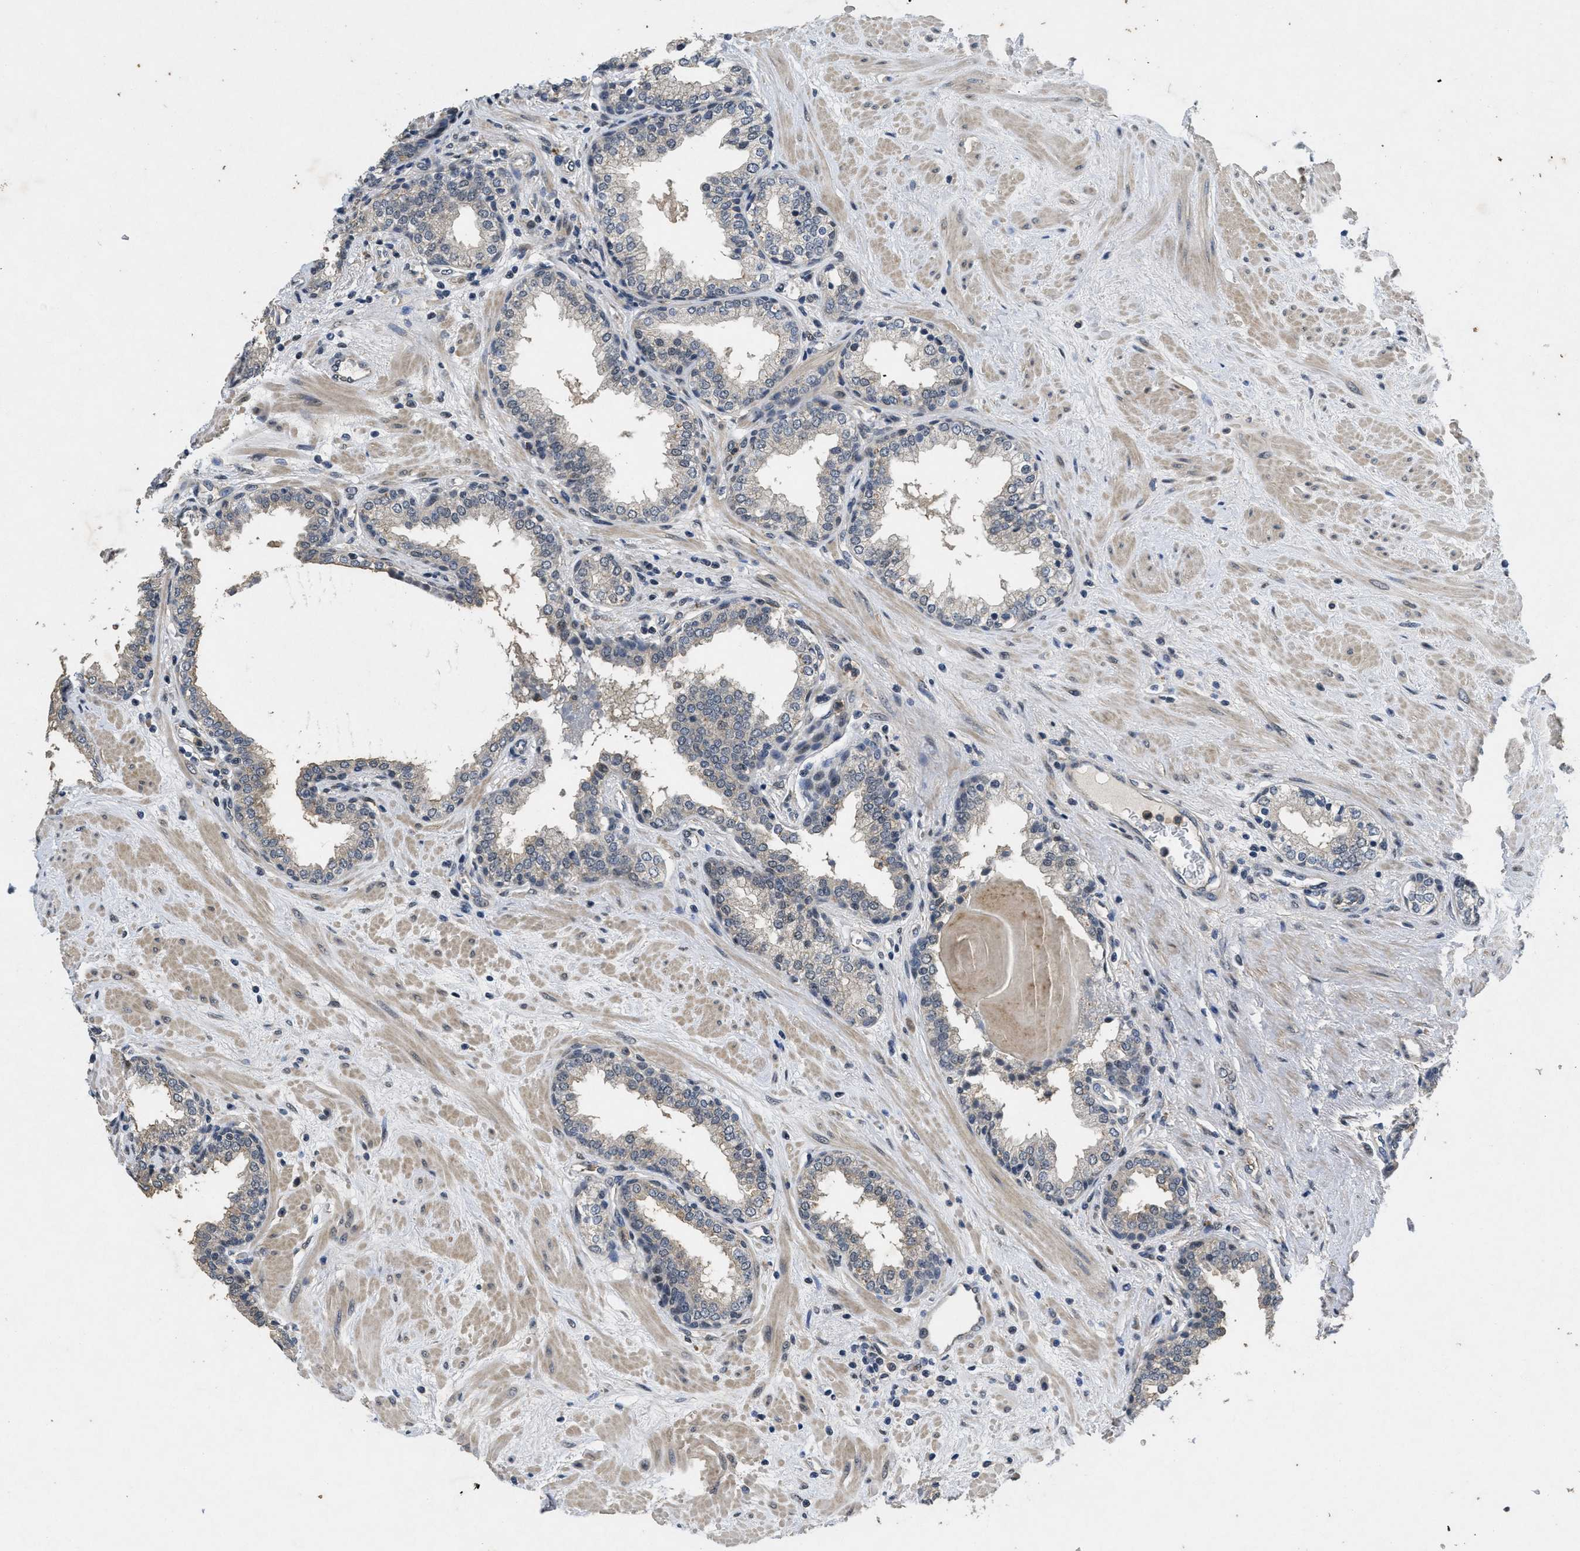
{"staining": {"intensity": "negative", "quantity": "none", "location": "none"}, "tissue": "prostate", "cell_type": "Glandular cells", "image_type": "normal", "snomed": [{"axis": "morphology", "description": "Normal tissue, NOS"}, {"axis": "topography", "description": "Prostate"}], "caption": "IHC histopathology image of normal prostate stained for a protein (brown), which exhibits no expression in glandular cells.", "gene": "PAPOLG", "patient": {"sex": "male", "age": 51}}